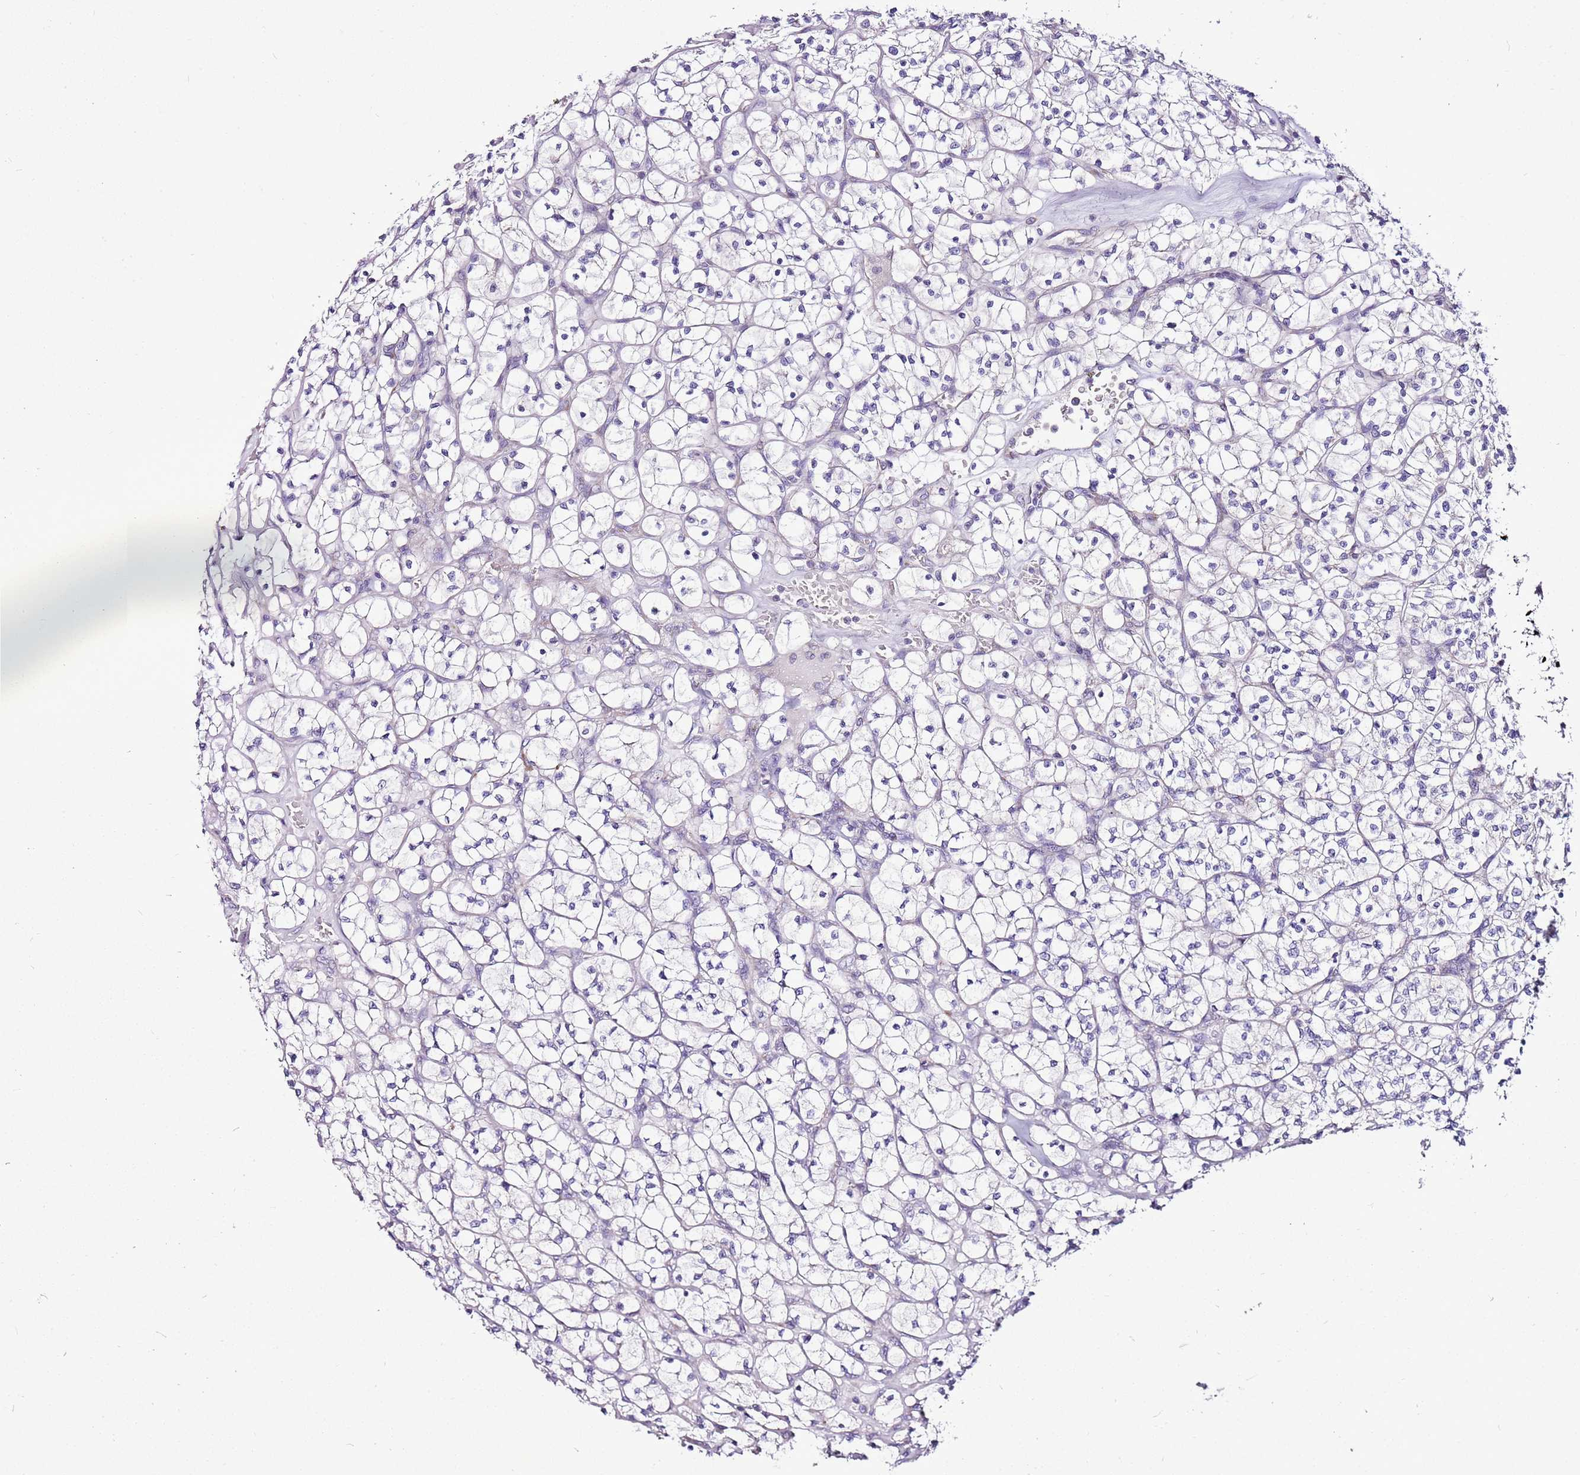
{"staining": {"intensity": "negative", "quantity": "none", "location": "none"}, "tissue": "renal cancer", "cell_type": "Tumor cells", "image_type": "cancer", "snomed": [{"axis": "morphology", "description": "Adenocarcinoma, NOS"}, {"axis": "topography", "description": "Kidney"}], "caption": "DAB immunohistochemical staining of renal adenocarcinoma demonstrates no significant expression in tumor cells.", "gene": "MRPL36", "patient": {"sex": "female", "age": 64}}